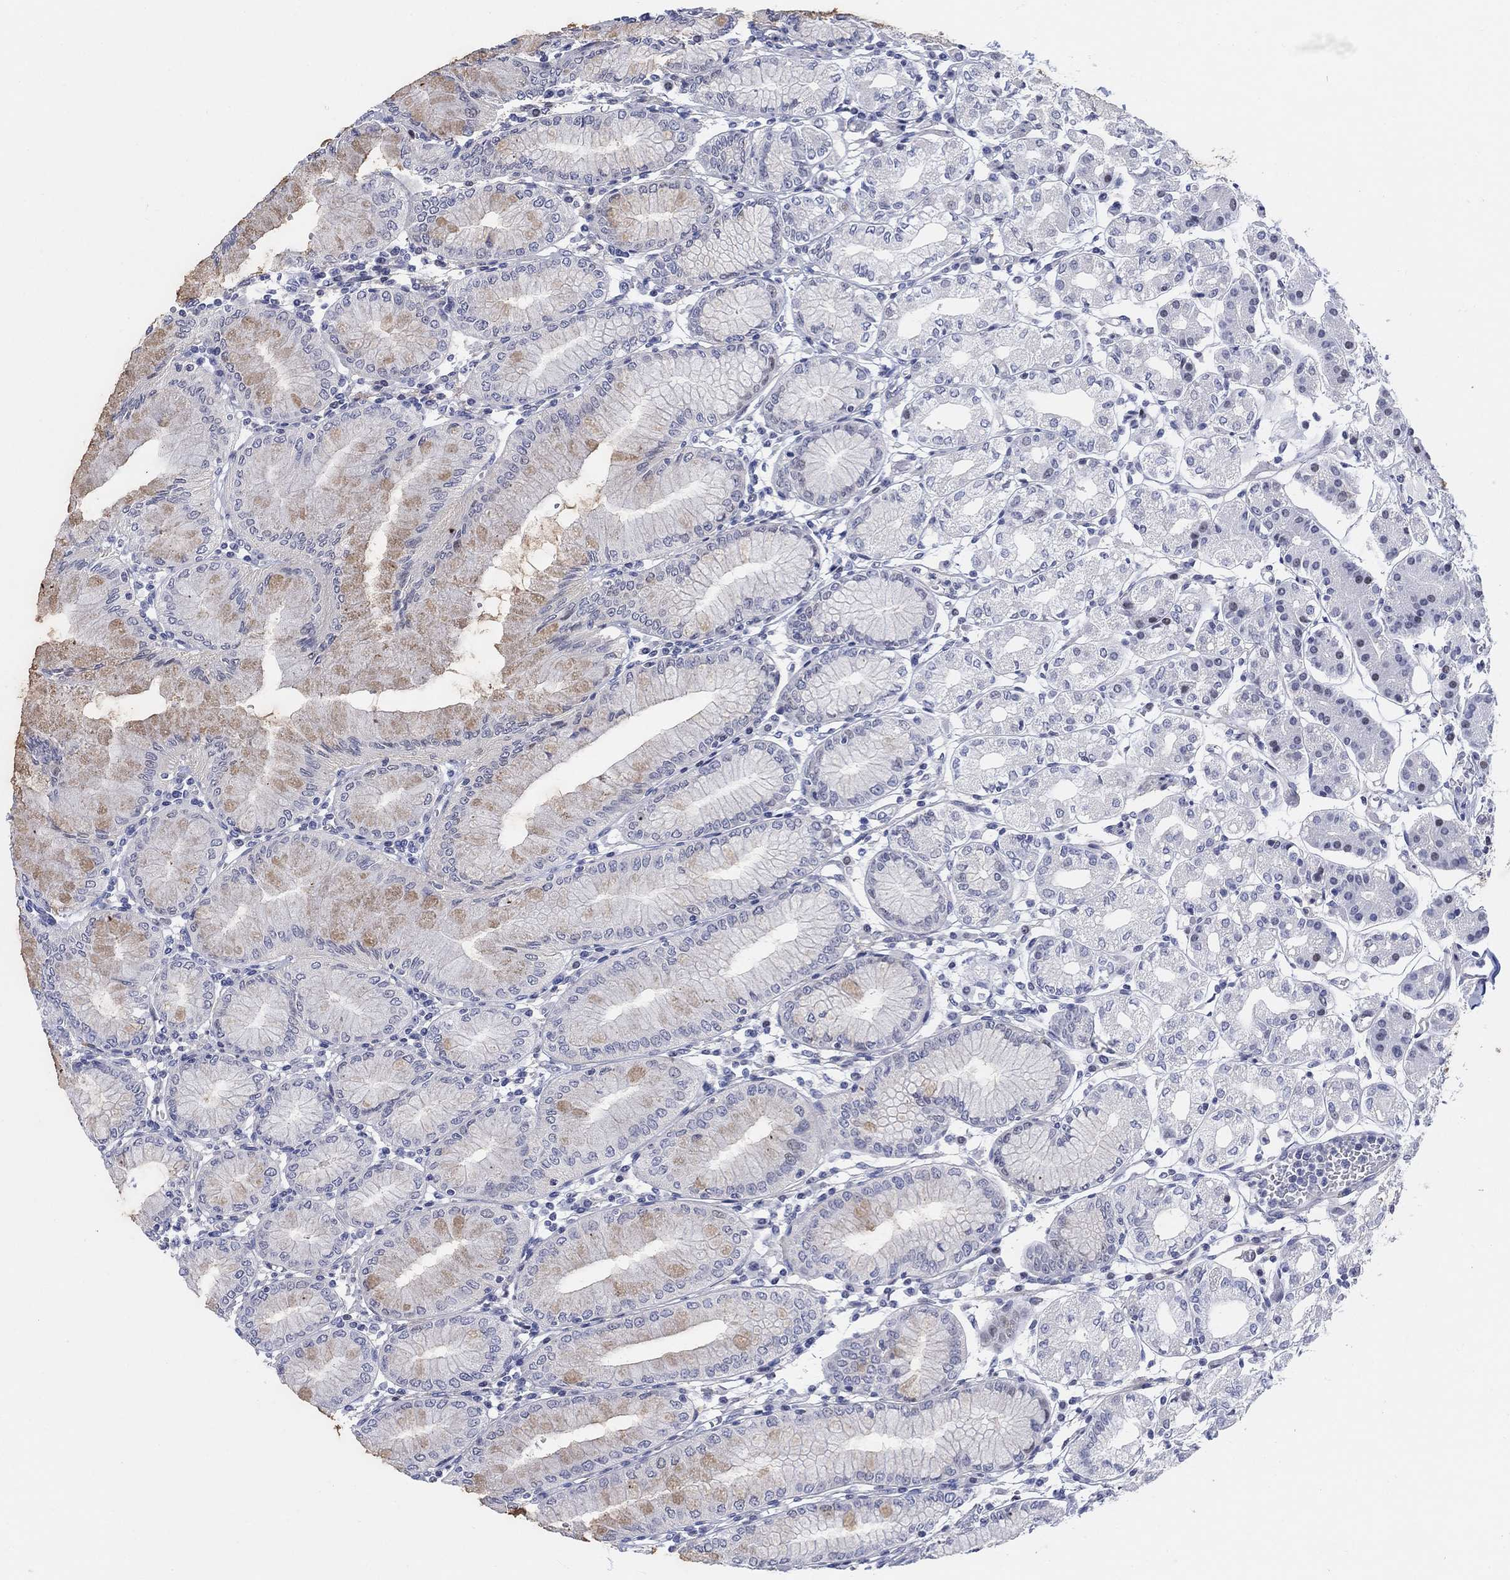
{"staining": {"intensity": "weak", "quantity": "<25%", "location": "cytoplasmic/membranous"}, "tissue": "stomach", "cell_type": "Glandular cells", "image_type": "normal", "snomed": [{"axis": "morphology", "description": "Normal tissue, NOS"}, {"axis": "topography", "description": "Skeletal muscle"}, {"axis": "topography", "description": "Stomach"}], "caption": "IHC photomicrograph of benign stomach: human stomach stained with DAB (3,3'-diaminobenzidine) displays no significant protein positivity in glandular cells. (DAB (3,3'-diaminobenzidine) IHC visualized using brightfield microscopy, high magnification).", "gene": "MYO3A", "patient": {"sex": "female", "age": 57}}